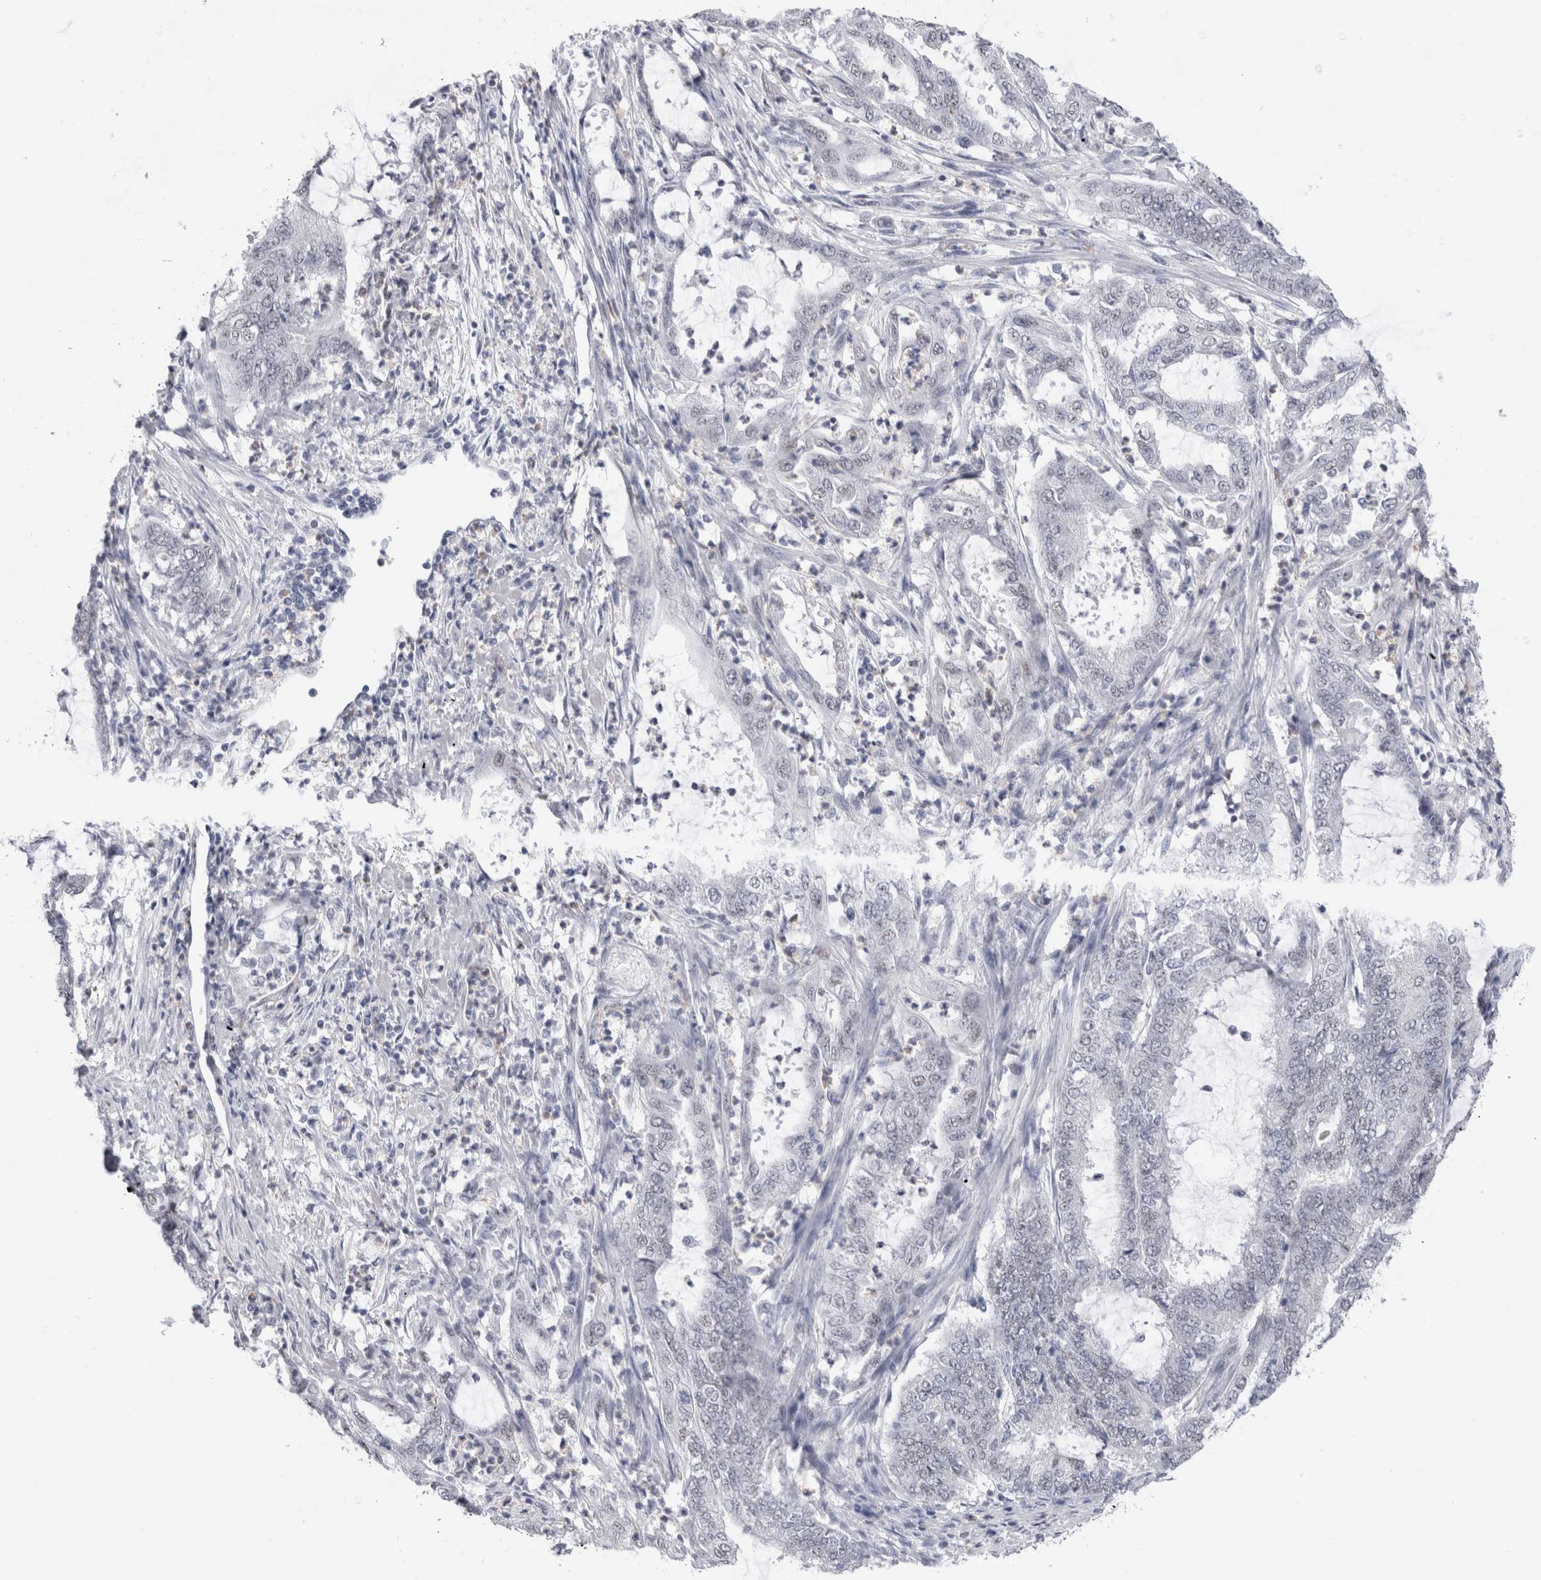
{"staining": {"intensity": "negative", "quantity": "none", "location": "none"}, "tissue": "endometrial cancer", "cell_type": "Tumor cells", "image_type": "cancer", "snomed": [{"axis": "morphology", "description": "Adenocarcinoma, NOS"}, {"axis": "topography", "description": "Endometrium"}], "caption": "IHC of endometrial cancer (adenocarcinoma) displays no expression in tumor cells.", "gene": "RBM6", "patient": {"sex": "female", "age": 51}}